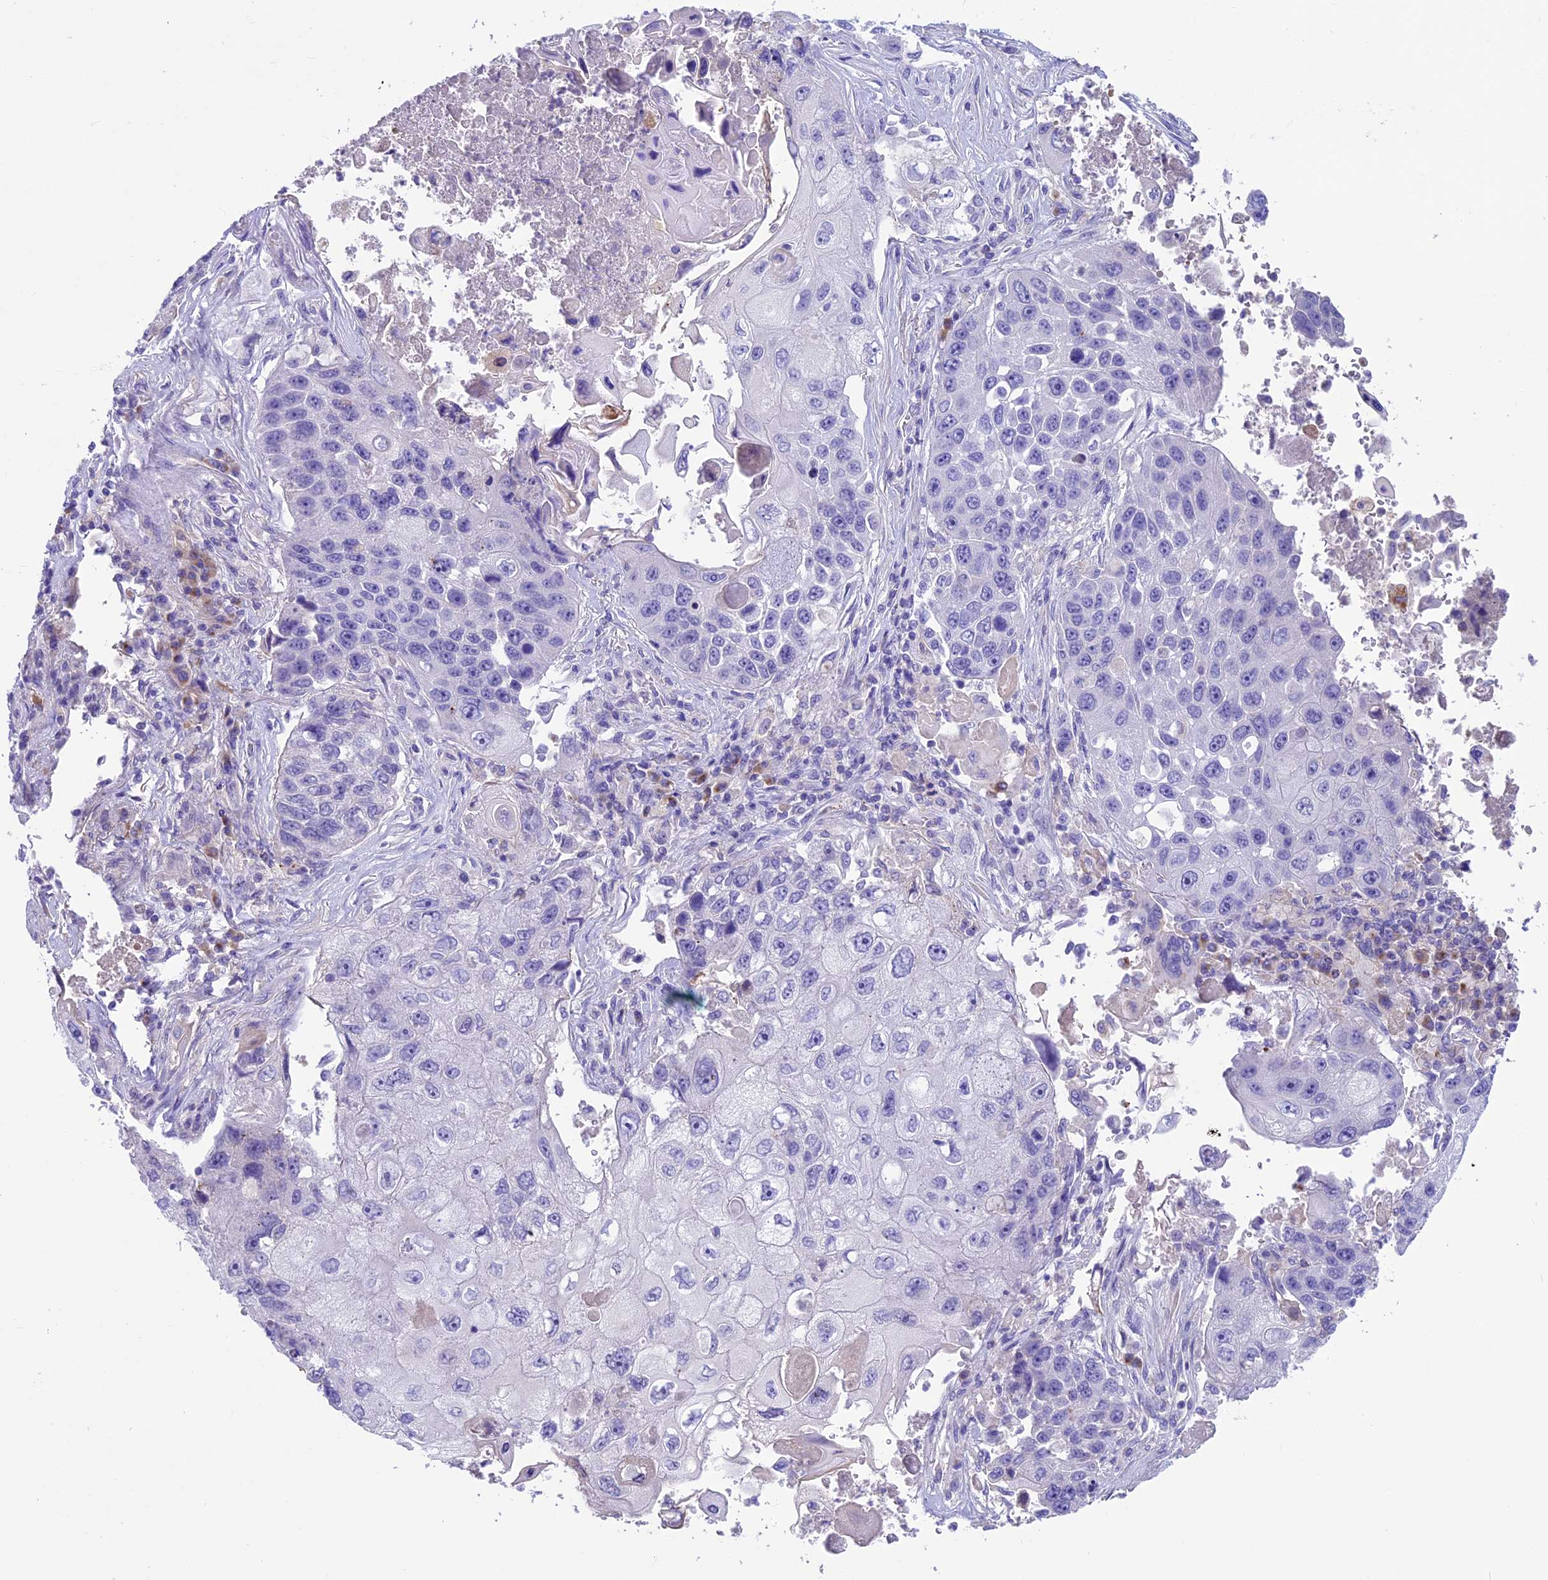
{"staining": {"intensity": "negative", "quantity": "none", "location": "none"}, "tissue": "lung cancer", "cell_type": "Tumor cells", "image_type": "cancer", "snomed": [{"axis": "morphology", "description": "Squamous cell carcinoma, NOS"}, {"axis": "topography", "description": "Lung"}], "caption": "Tumor cells show no significant protein positivity in lung cancer. (DAB (3,3'-diaminobenzidine) immunohistochemistry with hematoxylin counter stain).", "gene": "IGSF6", "patient": {"sex": "male", "age": 61}}